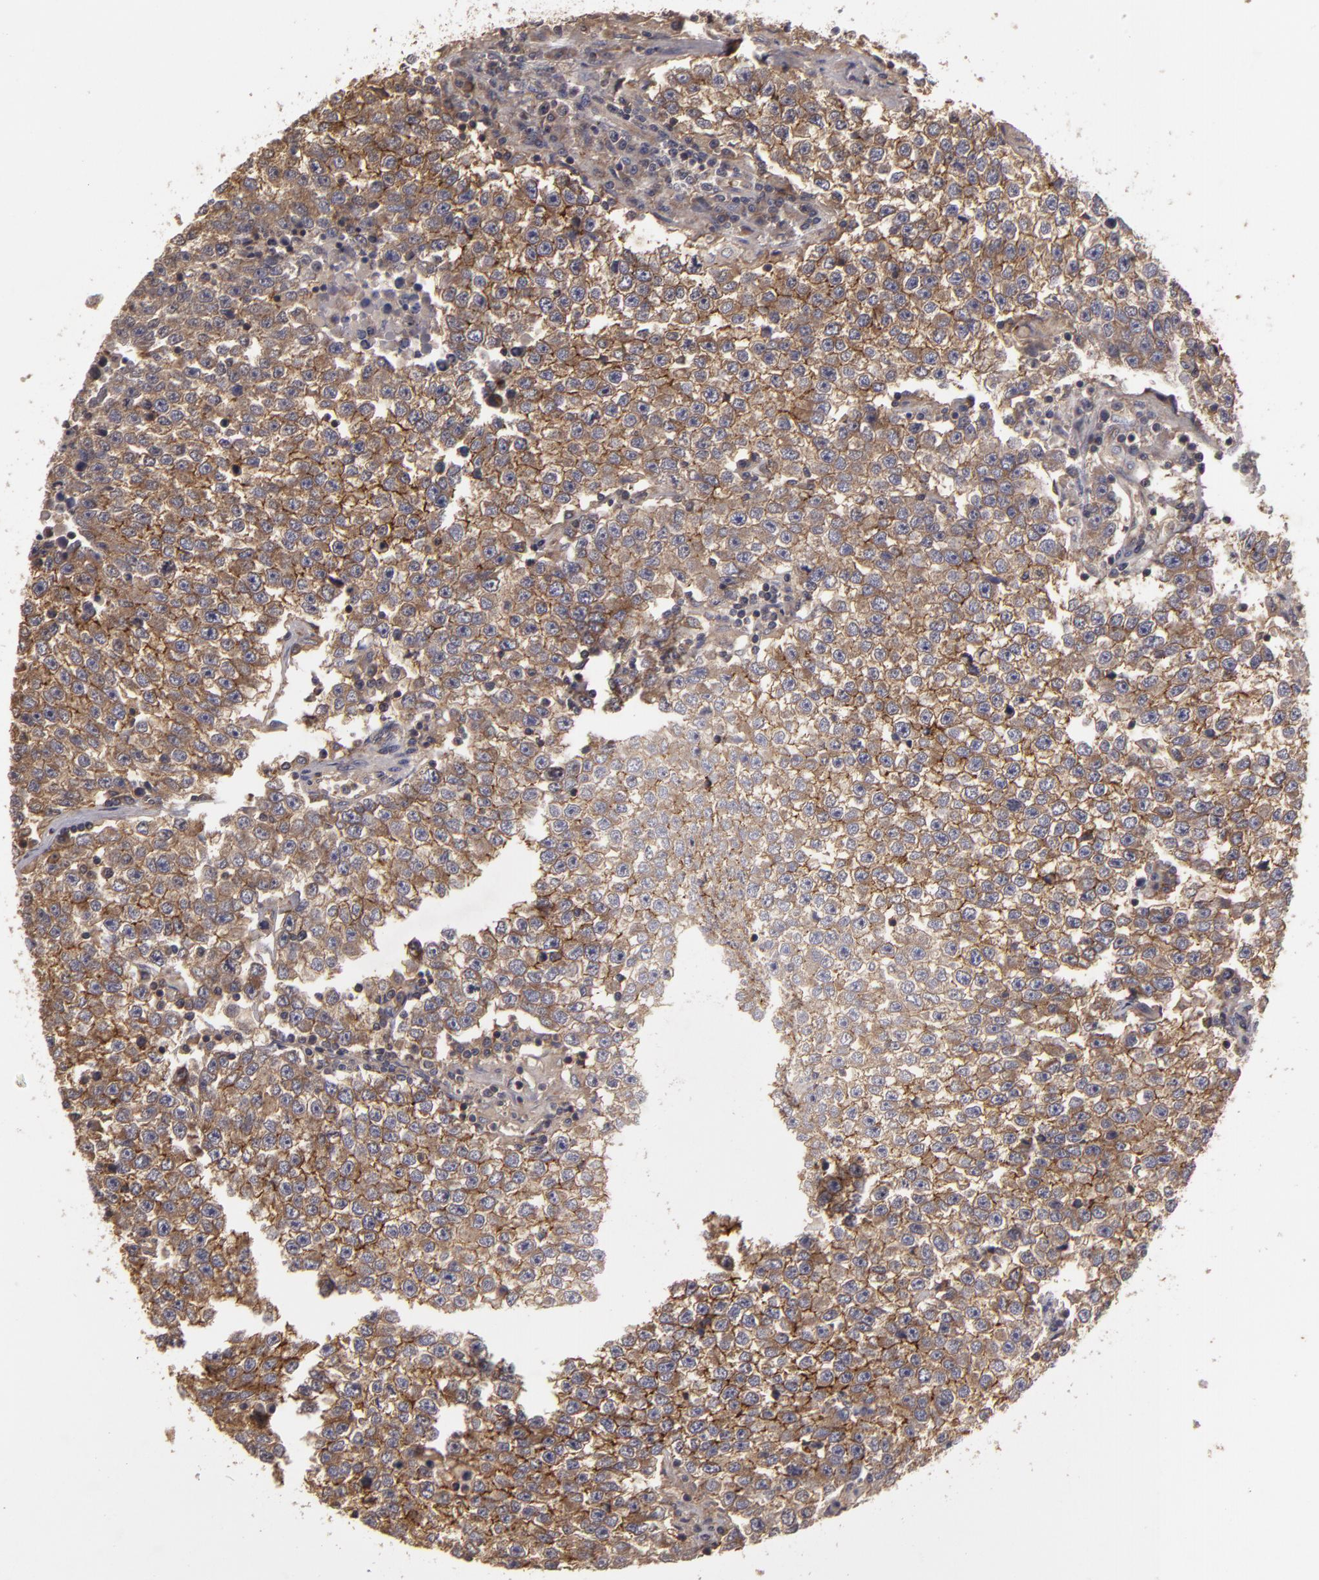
{"staining": {"intensity": "moderate", "quantity": ">75%", "location": "cytoplasmic/membranous"}, "tissue": "testis cancer", "cell_type": "Tumor cells", "image_type": "cancer", "snomed": [{"axis": "morphology", "description": "Seminoma, NOS"}, {"axis": "topography", "description": "Testis"}], "caption": "This photomicrograph displays IHC staining of seminoma (testis), with medium moderate cytoplasmic/membranous expression in about >75% of tumor cells.", "gene": "HRAS", "patient": {"sex": "male", "age": 36}}